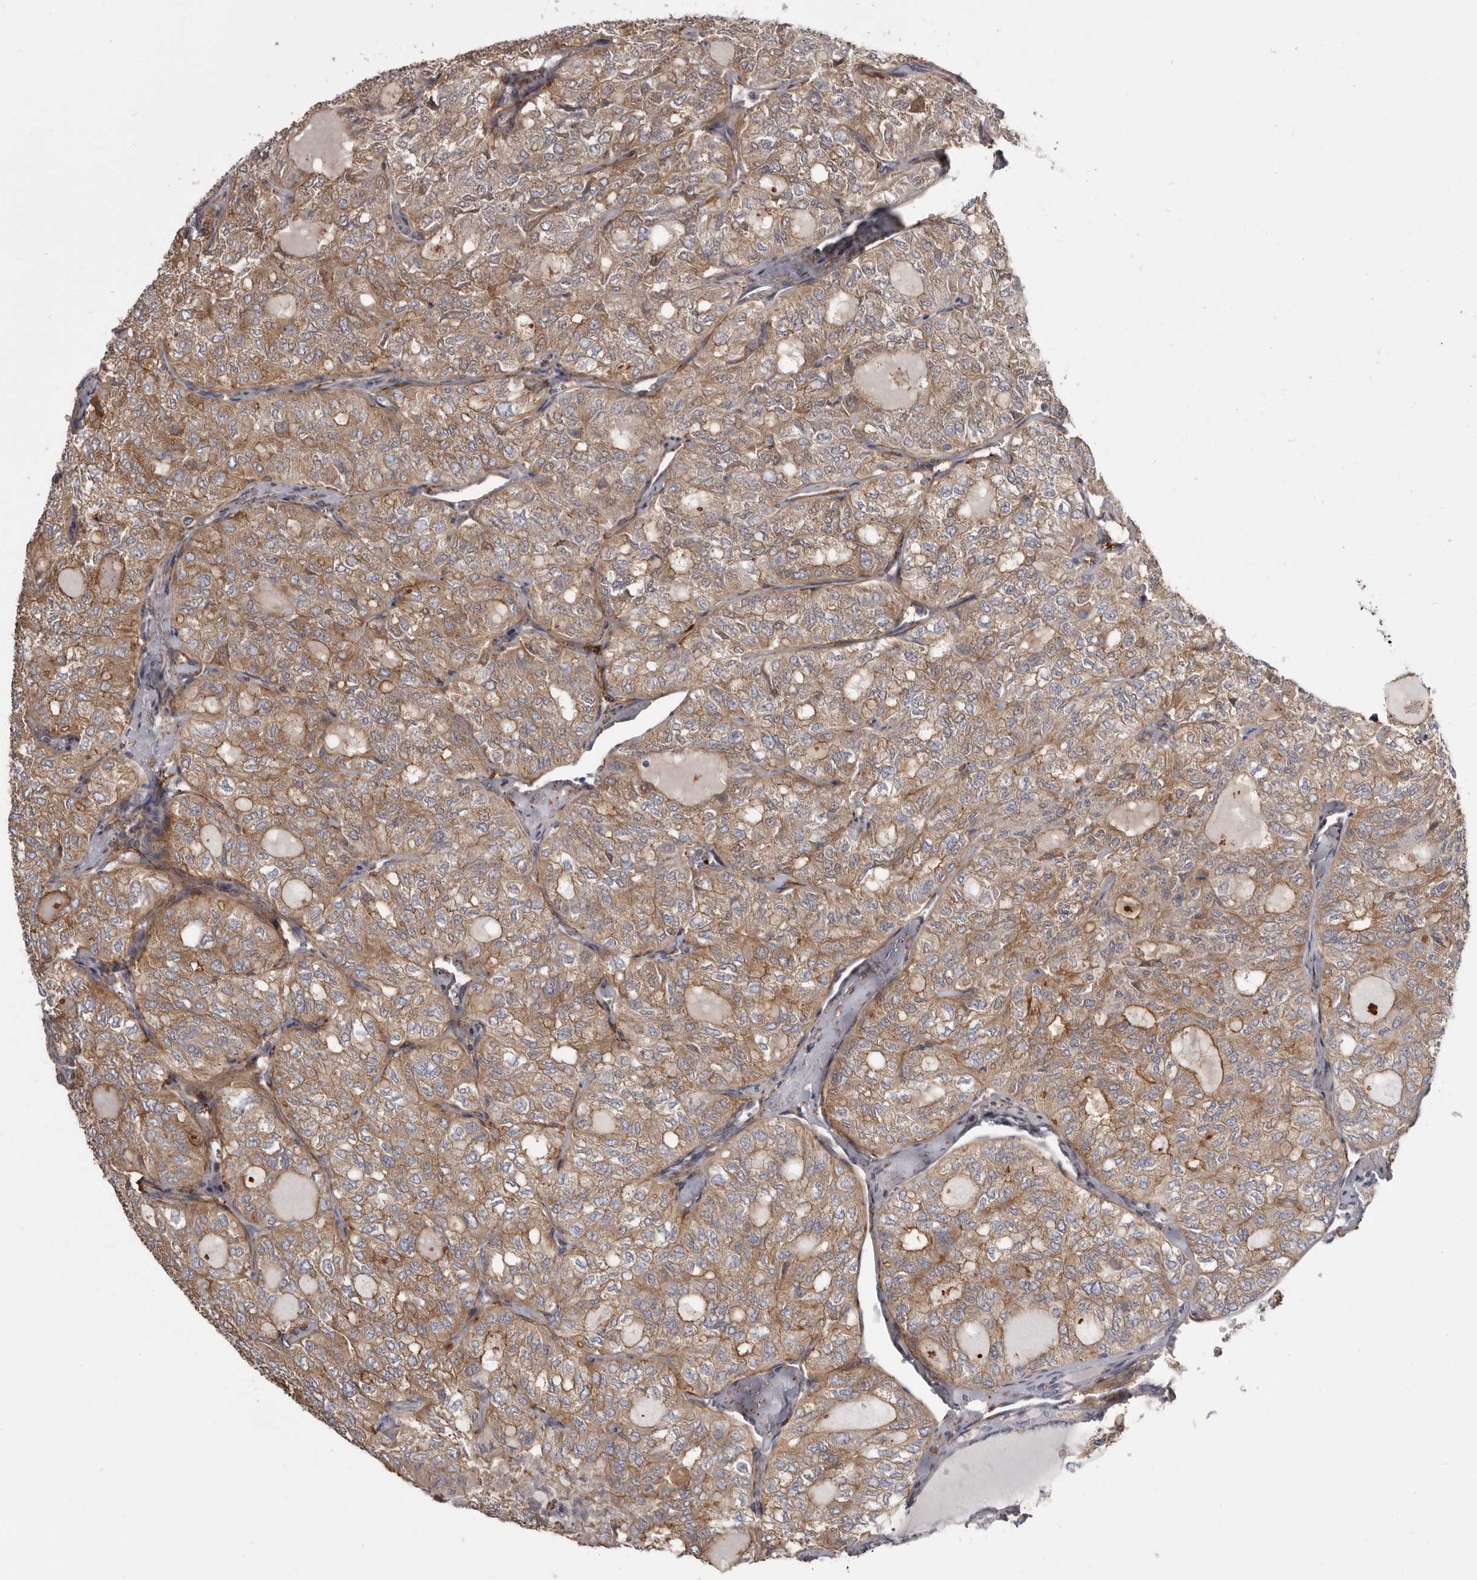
{"staining": {"intensity": "moderate", "quantity": ">75%", "location": "cytoplasmic/membranous"}, "tissue": "thyroid cancer", "cell_type": "Tumor cells", "image_type": "cancer", "snomed": [{"axis": "morphology", "description": "Follicular adenoma carcinoma, NOS"}, {"axis": "topography", "description": "Thyroid gland"}], "caption": "IHC (DAB (3,3'-diaminobenzidine)) staining of follicular adenoma carcinoma (thyroid) shows moderate cytoplasmic/membranous protein staining in approximately >75% of tumor cells.", "gene": "ENAH", "patient": {"sex": "male", "age": 75}}